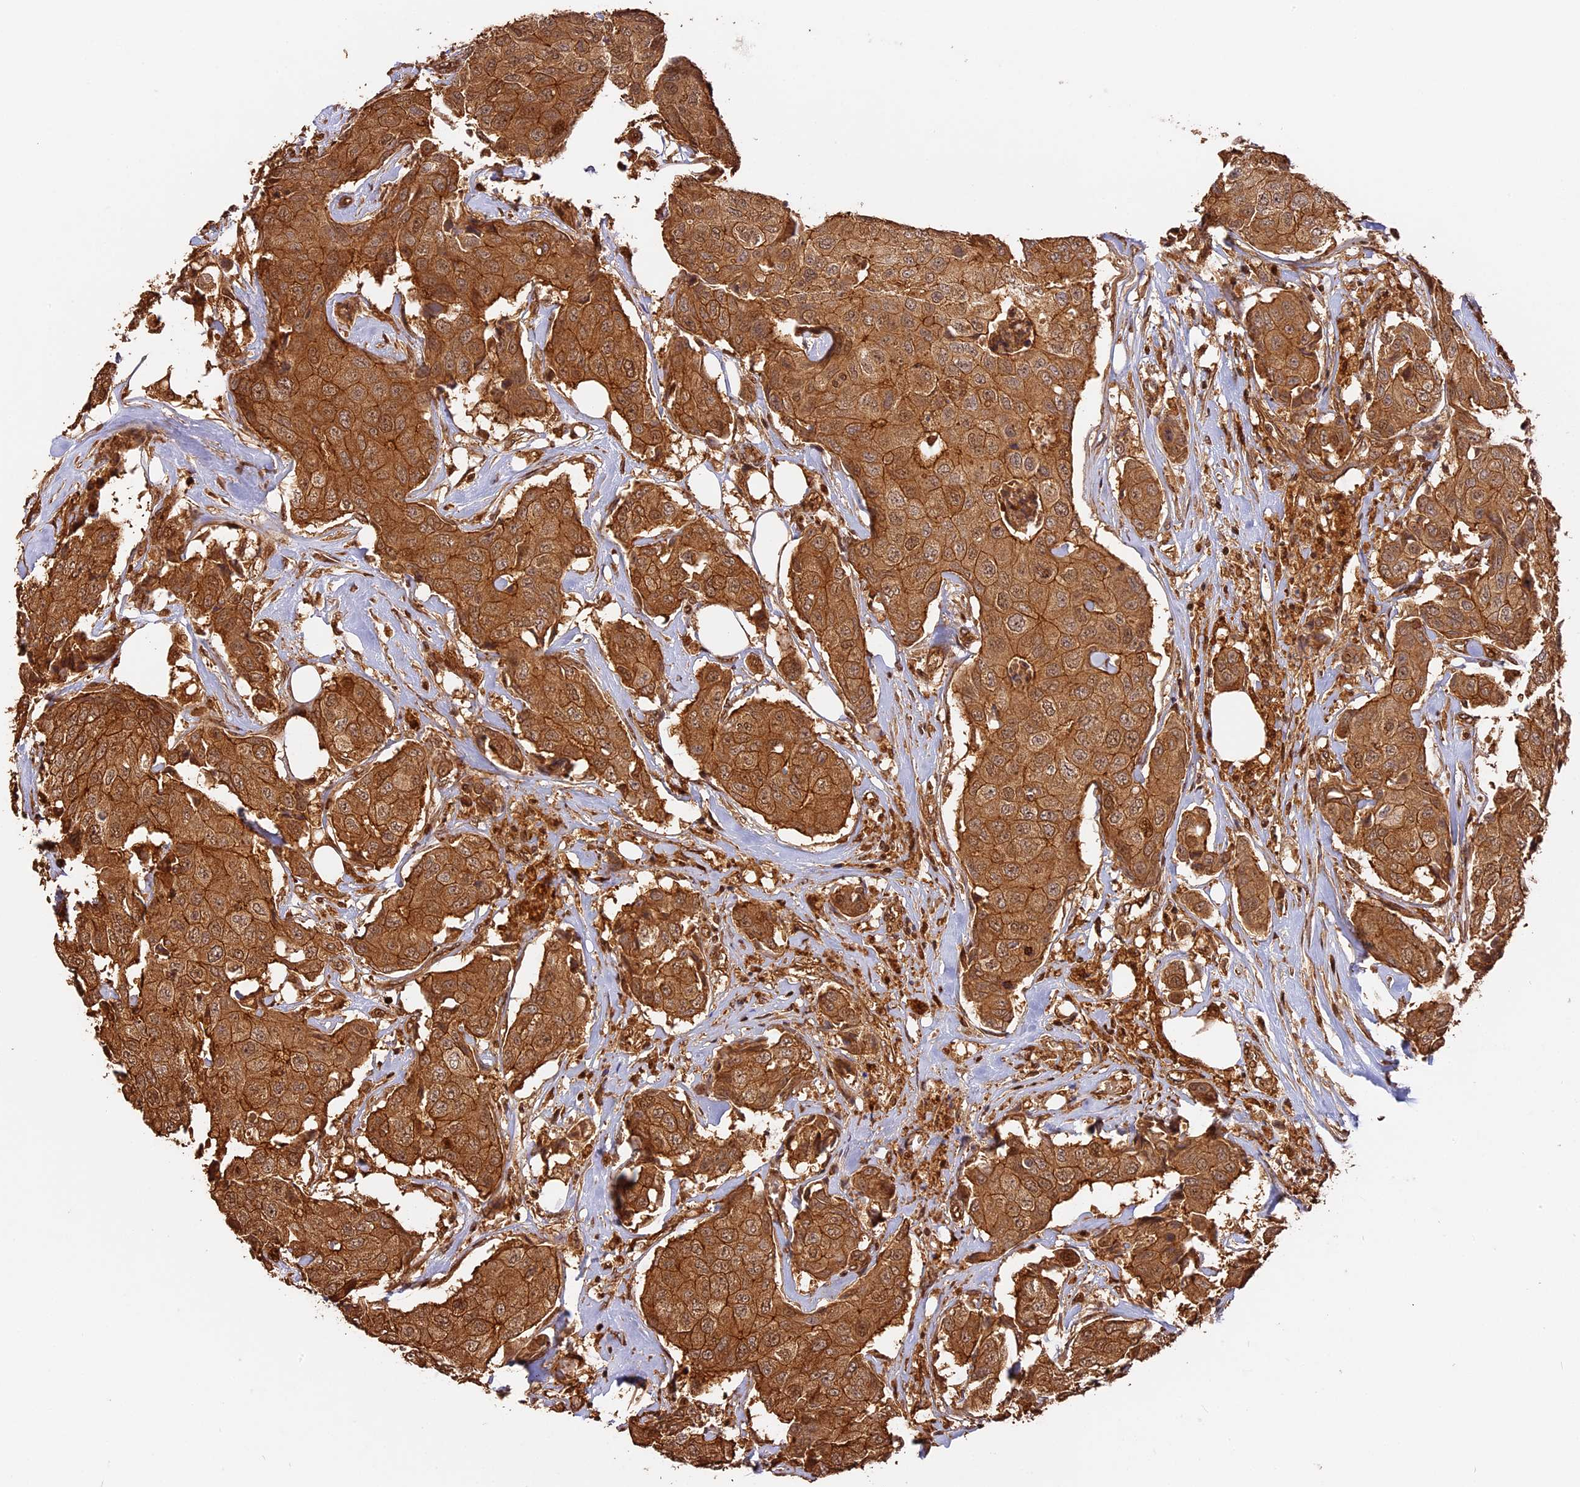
{"staining": {"intensity": "moderate", "quantity": ">75%", "location": "cytoplasmic/membranous,nuclear"}, "tissue": "breast cancer", "cell_type": "Tumor cells", "image_type": "cancer", "snomed": [{"axis": "morphology", "description": "Duct carcinoma"}, {"axis": "topography", "description": "Breast"}], "caption": "Immunohistochemistry of human infiltrating ductal carcinoma (breast) demonstrates medium levels of moderate cytoplasmic/membranous and nuclear positivity in approximately >75% of tumor cells.", "gene": "PPP1R37", "patient": {"sex": "female", "age": 80}}